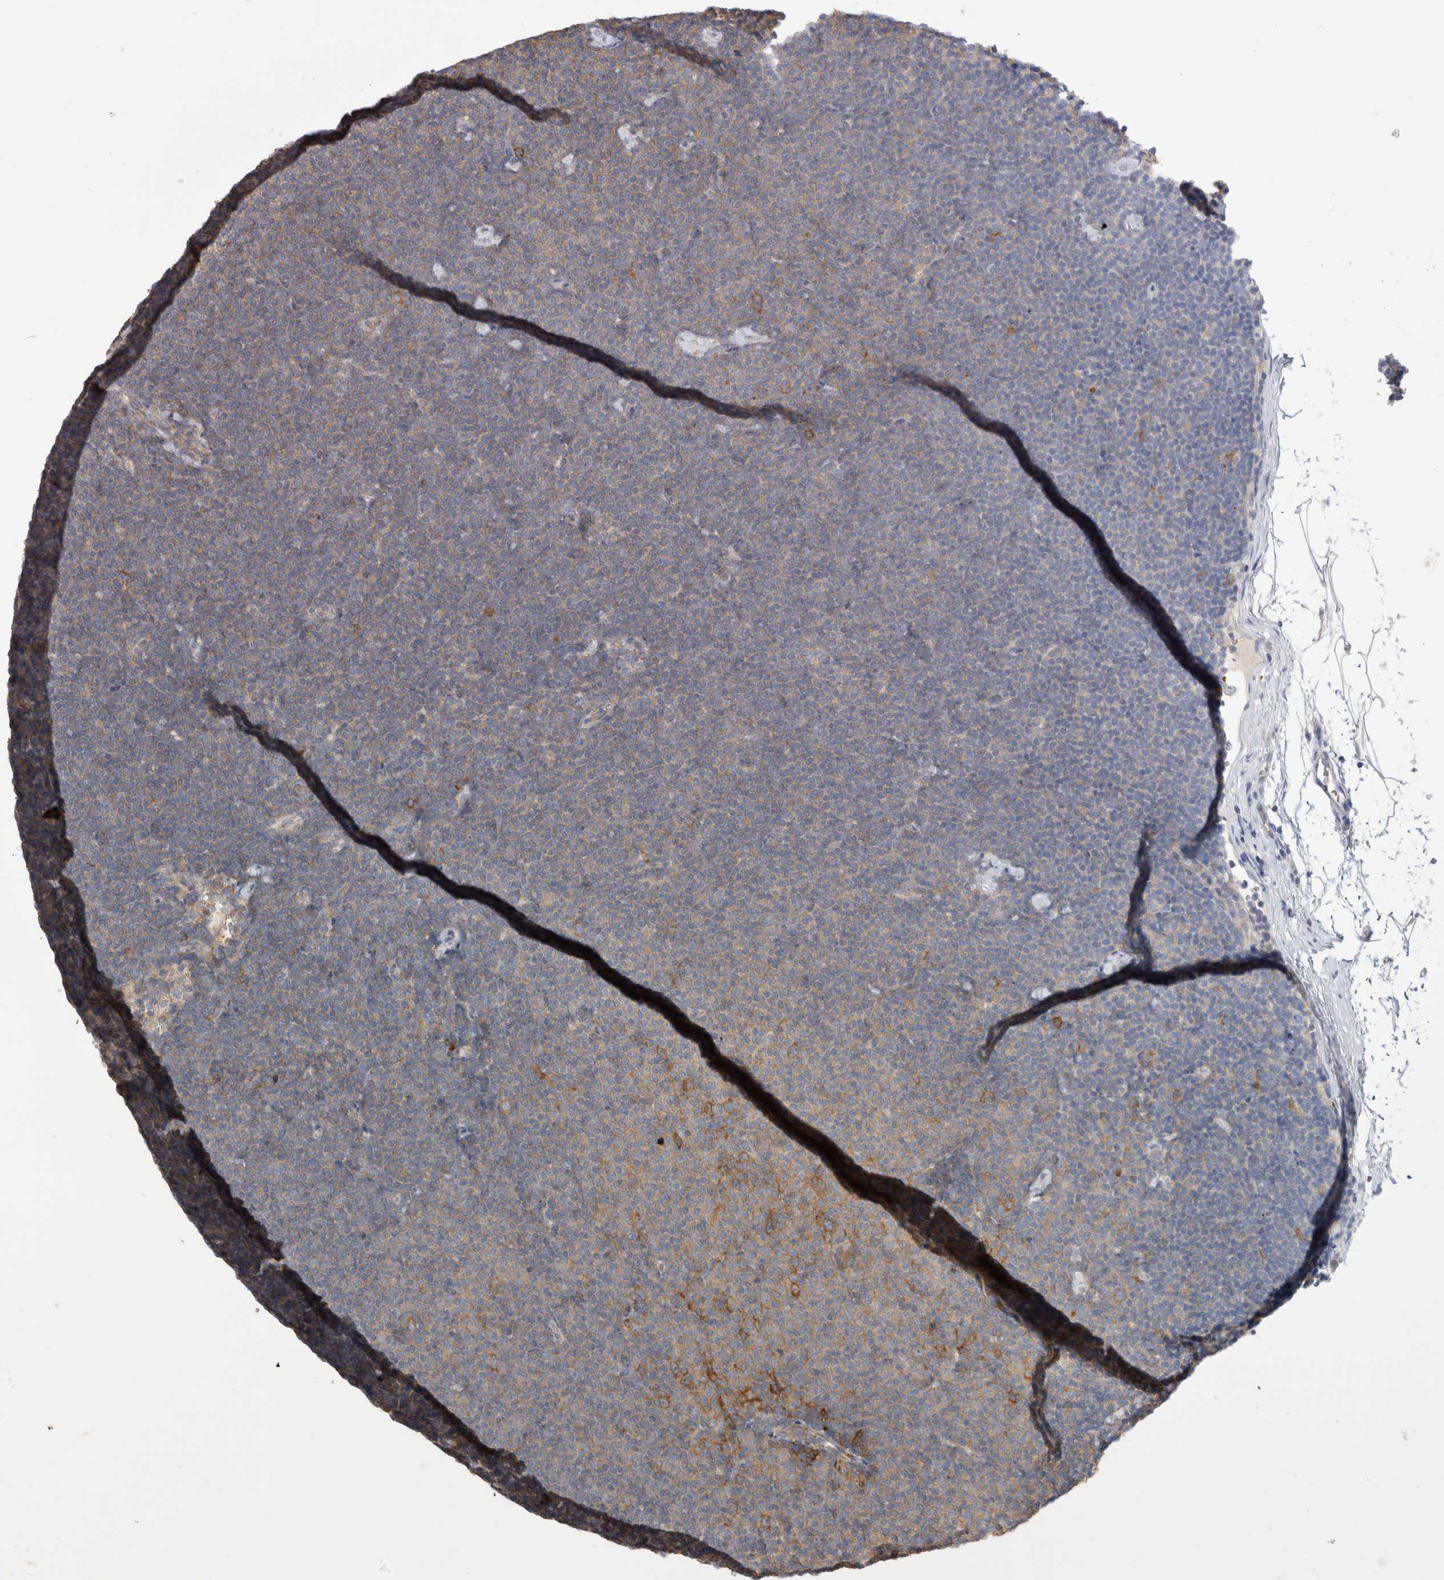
{"staining": {"intensity": "moderate", "quantity": "25%-75%", "location": "cytoplasmic/membranous"}, "tissue": "lymphoma", "cell_type": "Tumor cells", "image_type": "cancer", "snomed": [{"axis": "morphology", "description": "Malignant lymphoma, non-Hodgkin's type, Low grade"}, {"axis": "topography", "description": "Lymph node"}], "caption": "Immunohistochemical staining of human lymphoma exhibits moderate cytoplasmic/membranous protein staining in approximately 25%-75% of tumor cells.", "gene": "ZNF23", "patient": {"sex": "female", "age": 53}}